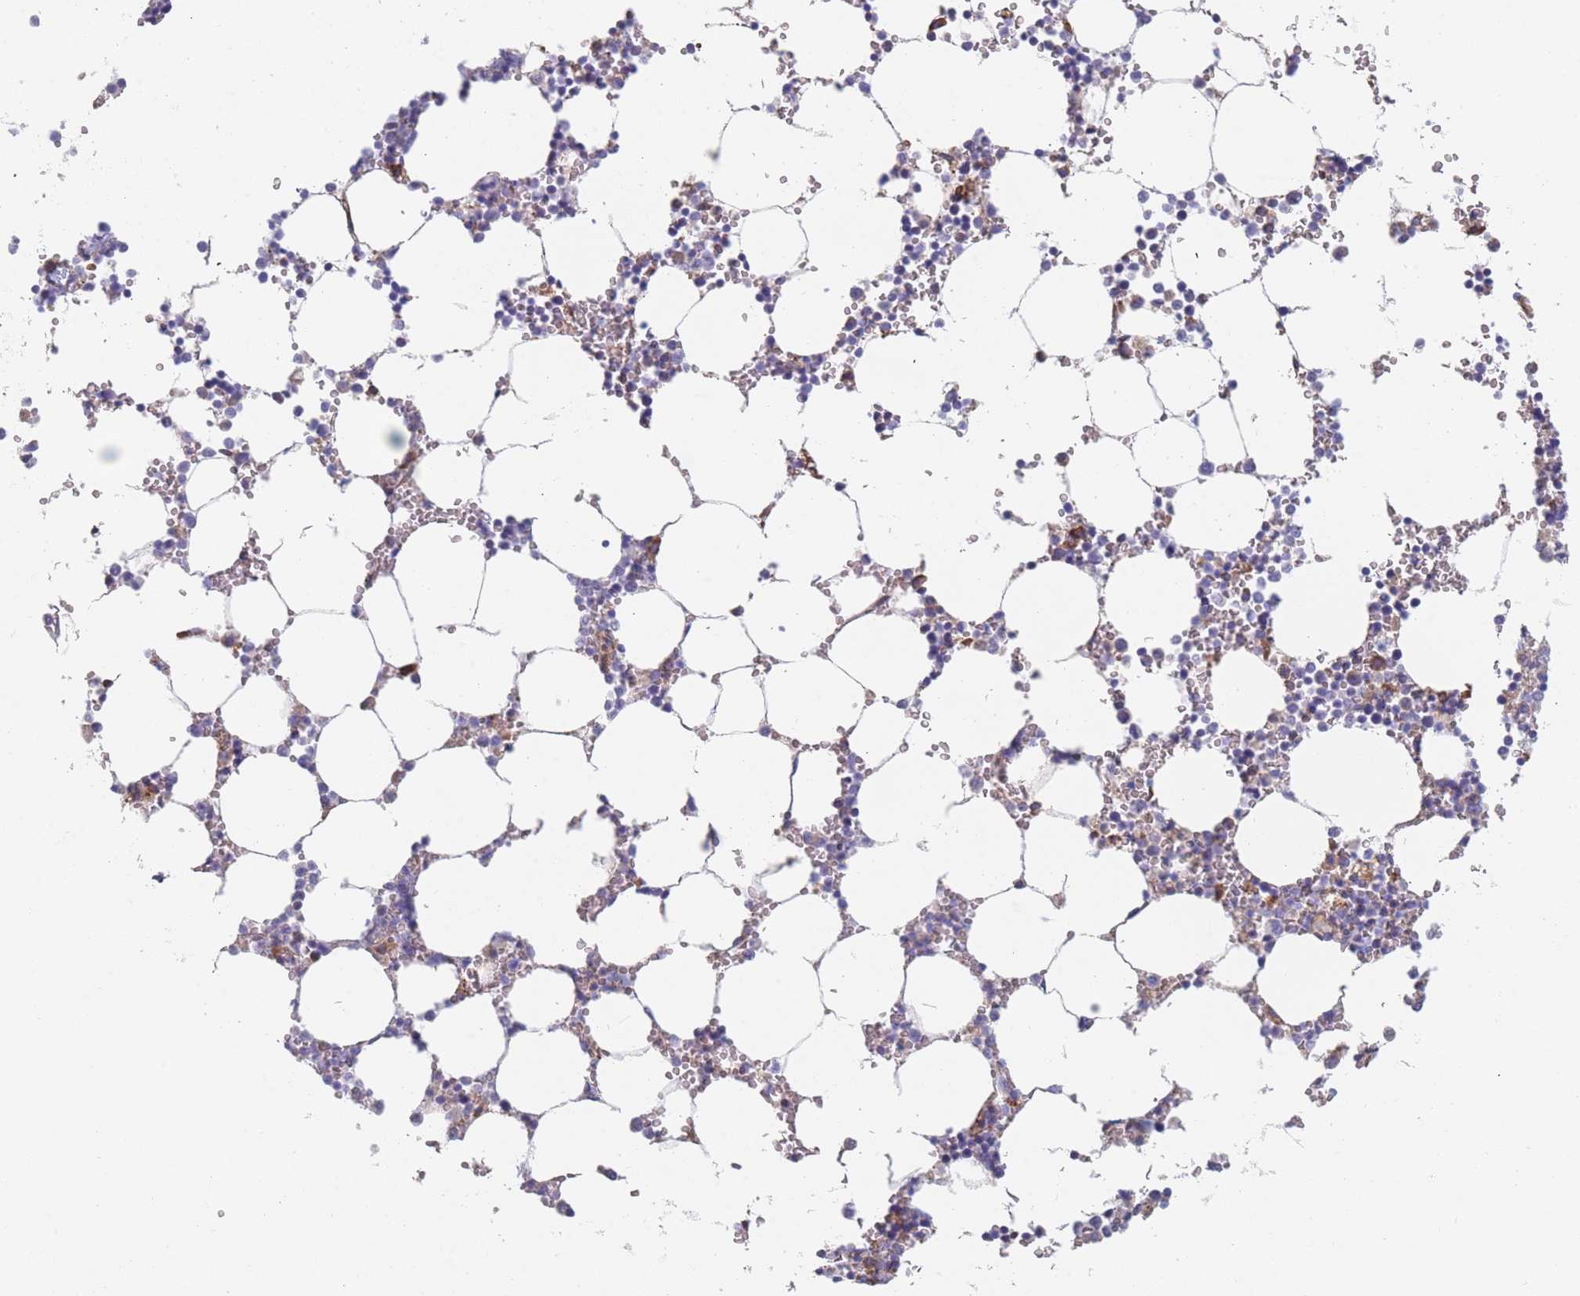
{"staining": {"intensity": "moderate", "quantity": "<25%", "location": "cytoplasmic/membranous"}, "tissue": "bone marrow", "cell_type": "Hematopoietic cells", "image_type": "normal", "snomed": [{"axis": "morphology", "description": "Normal tissue, NOS"}, {"axis": "topography", "description": "Bone marrow"}], "caption": "A high-resolution micrograph shows immunohistochemistry staining of normal bone marrow, which reveals moderate cytoplasmic/membranous staining in about <25% of hematopoietic cells. The protein of interest is shown in brown color, while the nuclei are stained blue.", "gene": "OR7C2", "patient": {"sex": "female", "age": 64}}